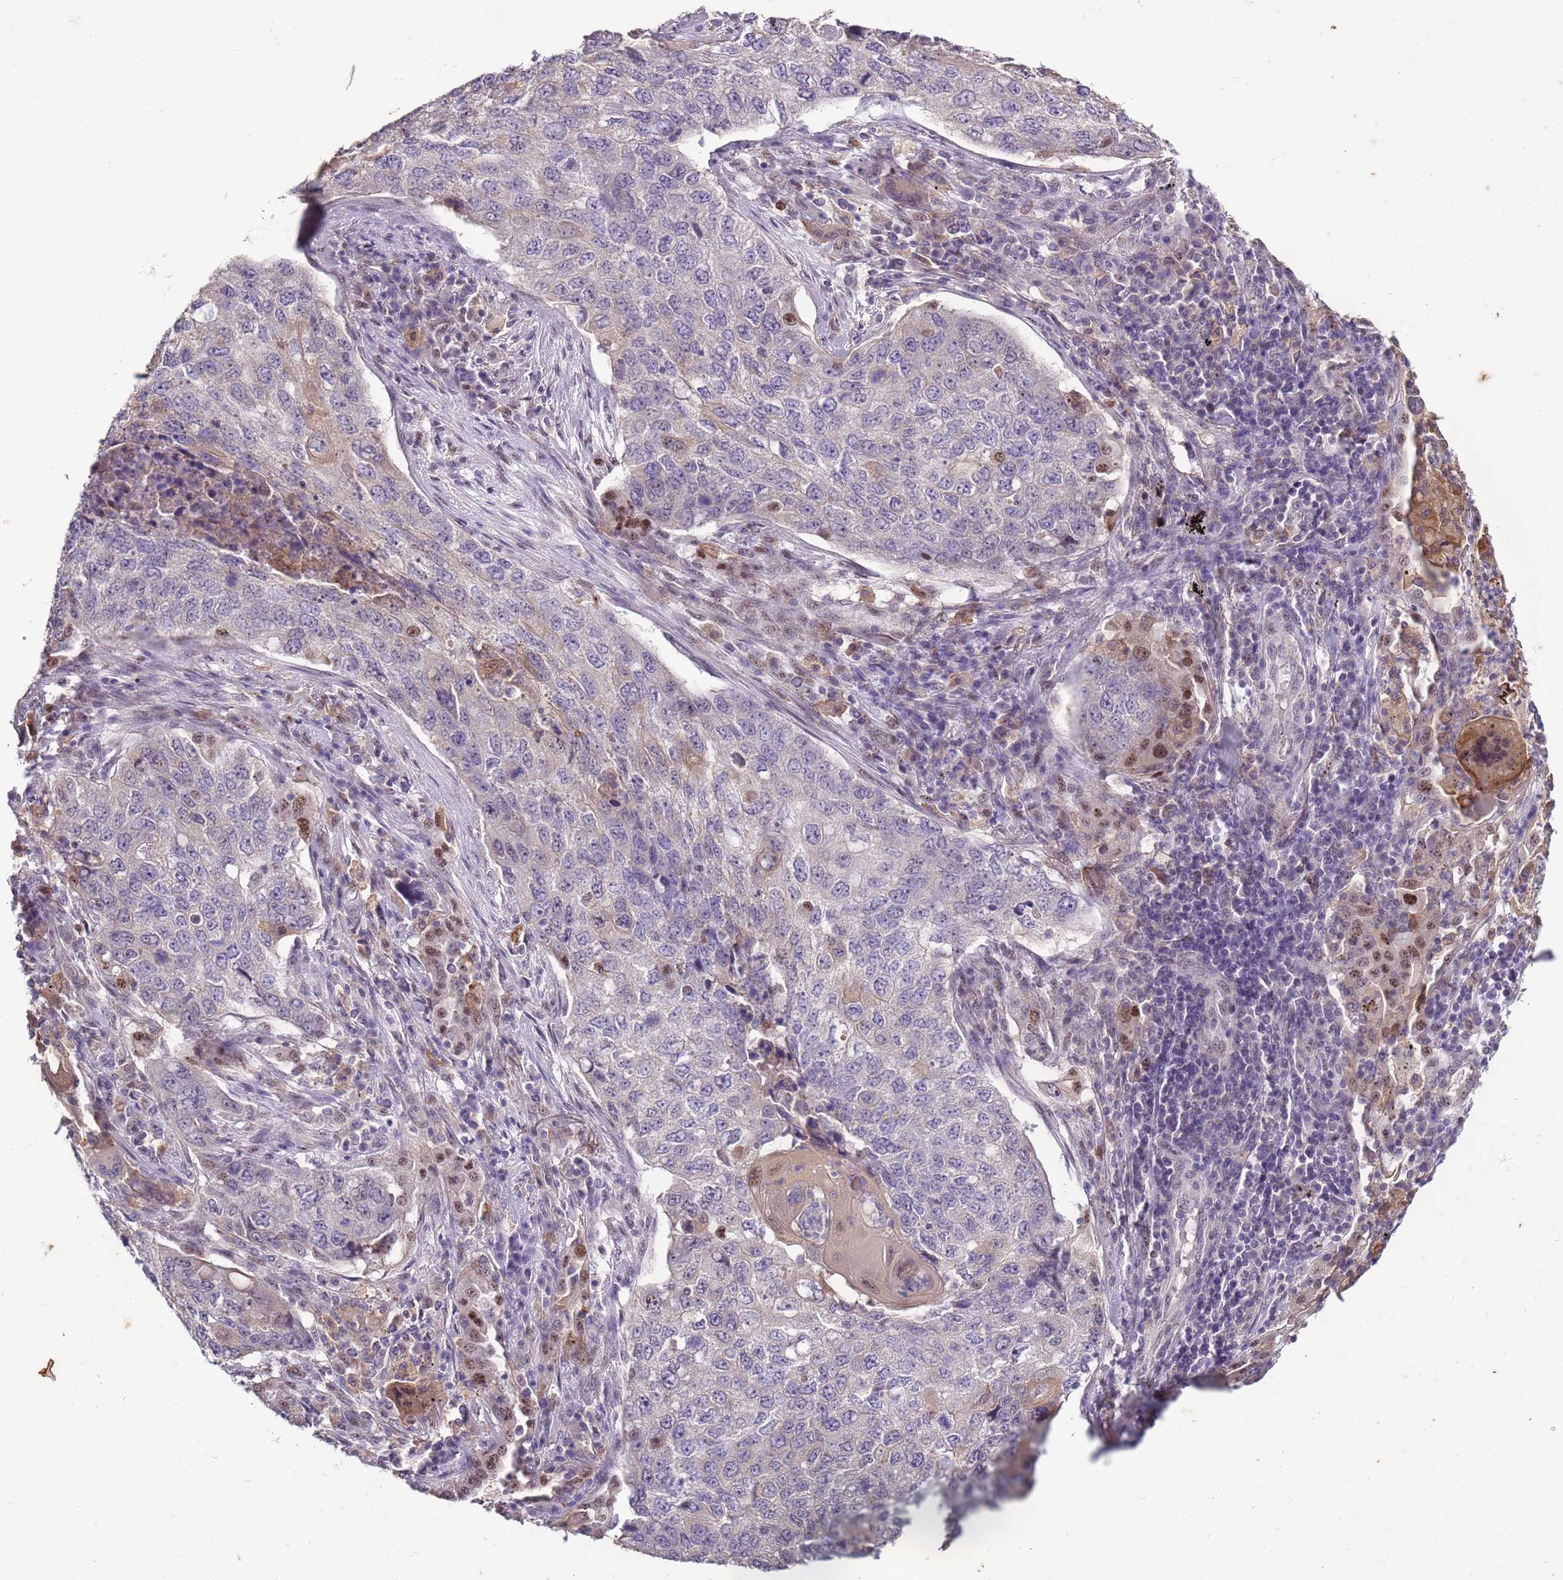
{"staining": {"intensity": "negative", "quantity": "none", "location": "none"}, "tissue": "lung cancer", "cell_type": "Tumor cells", "image_type": "cancer", "snomed": [{"axis": "morphology", "description": "Squamous cell carcinoma, NOS"}, {"axis": "topography", "description": "Lung"}], "caption": "Immunohistochemistry (IHC) of lung squamous cell carcinoma displays no expression in tumor cells.", "gene": "CAPN9", "patient": {"sex": "female", "age": 63}}